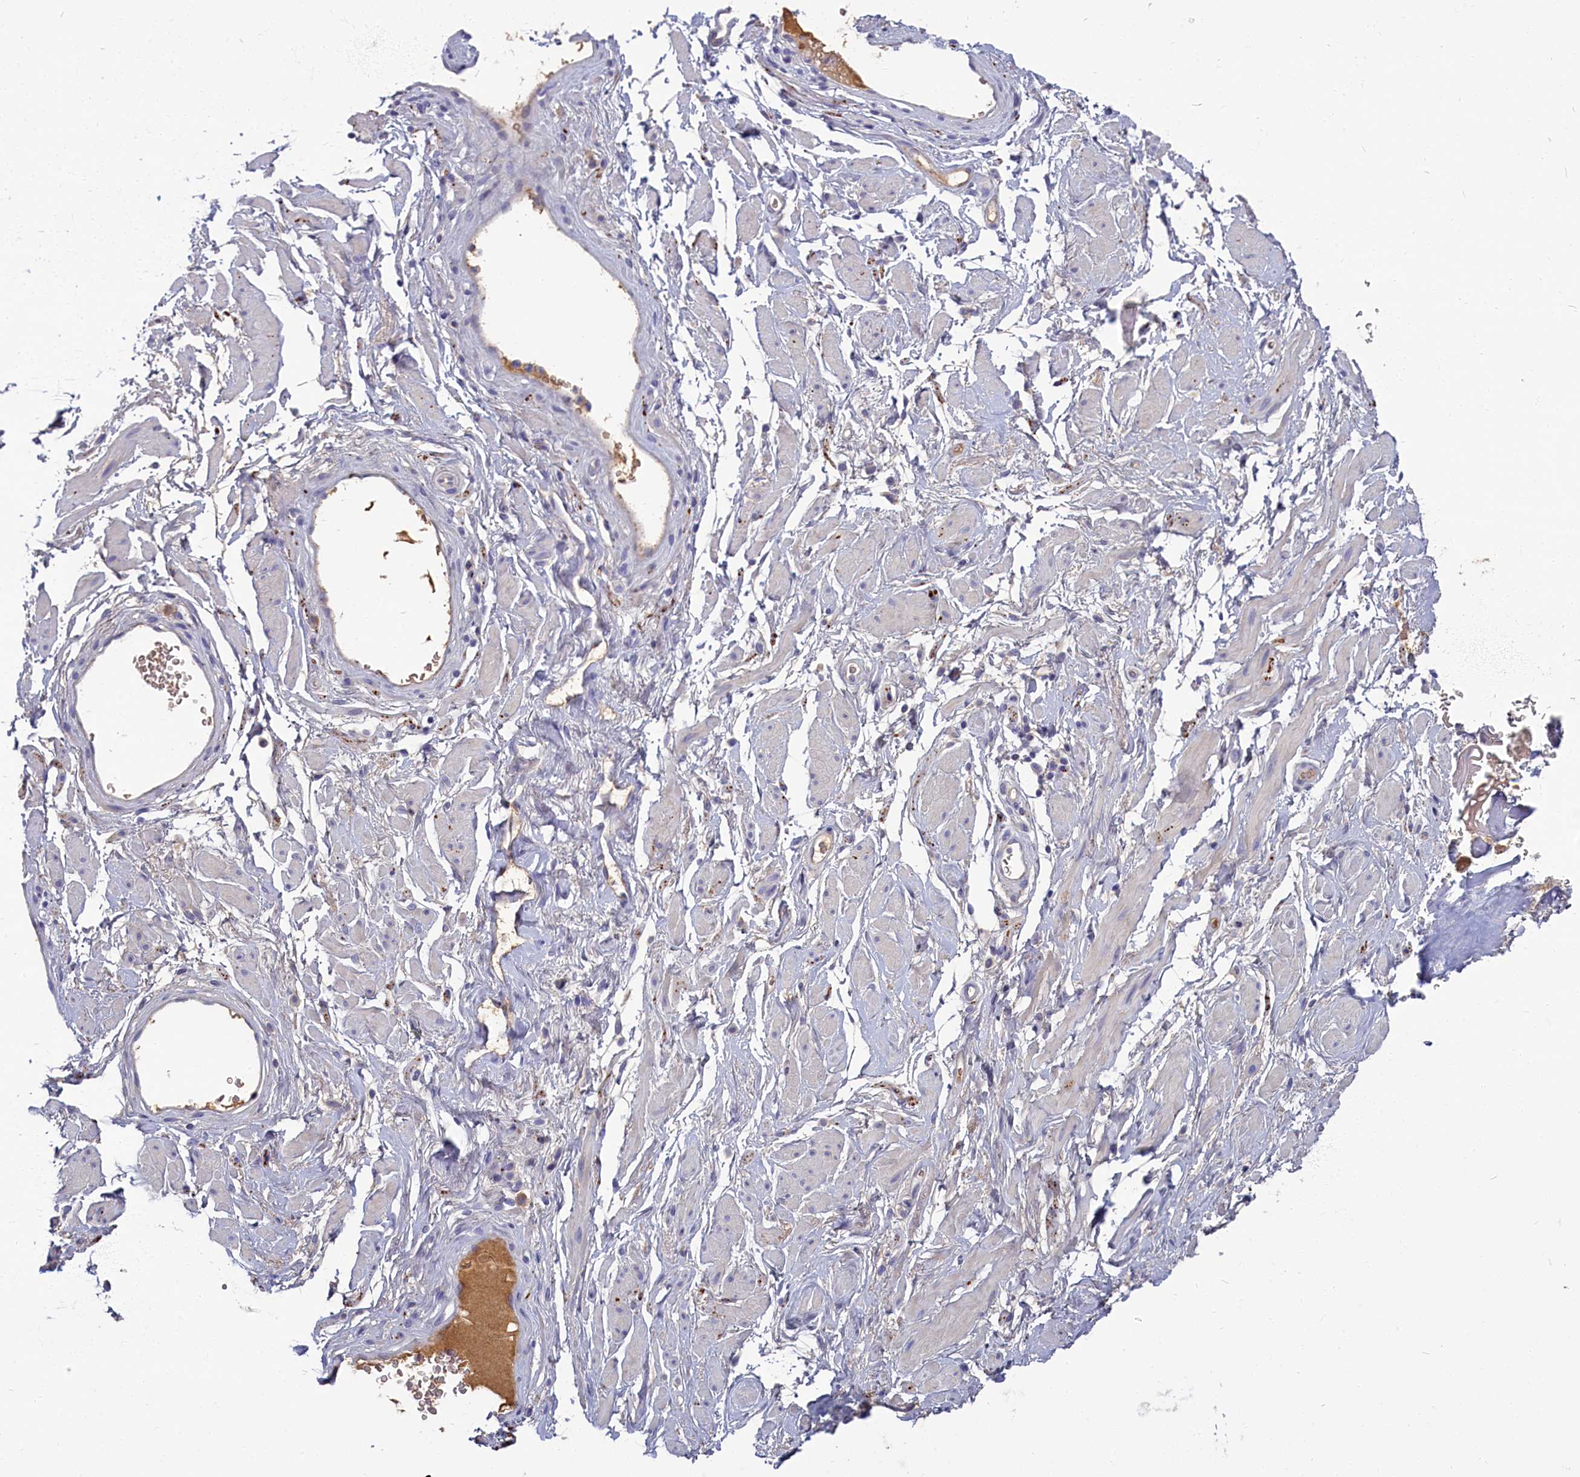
{"staining": {"intensity": "negative", "quantity": "none", "location": "none"}, "tissue": "adipose tissue", "cell_type": "Adipocytes", "image_type": "normal", "snomed": [{"axis": "morphology", "description": "Normal tissue, NOS"}, {"axis": "morphology", "description": "Adenocarcinoma, NOS"}, {"axis": "topography", "description": "Rectum"}, {"axis": "topography", "description": "Vagina"}, {"axis": "topography", "description": "Peripheral nerve tissue"}], "caption": "IHC histopathology image of unremarkable adipose tissue: human adipose tissue stained with DAB displays no significant protein expression in adipocytes.", "gene": "SV2C", "patient": {"sex": "female", "age": 71}}